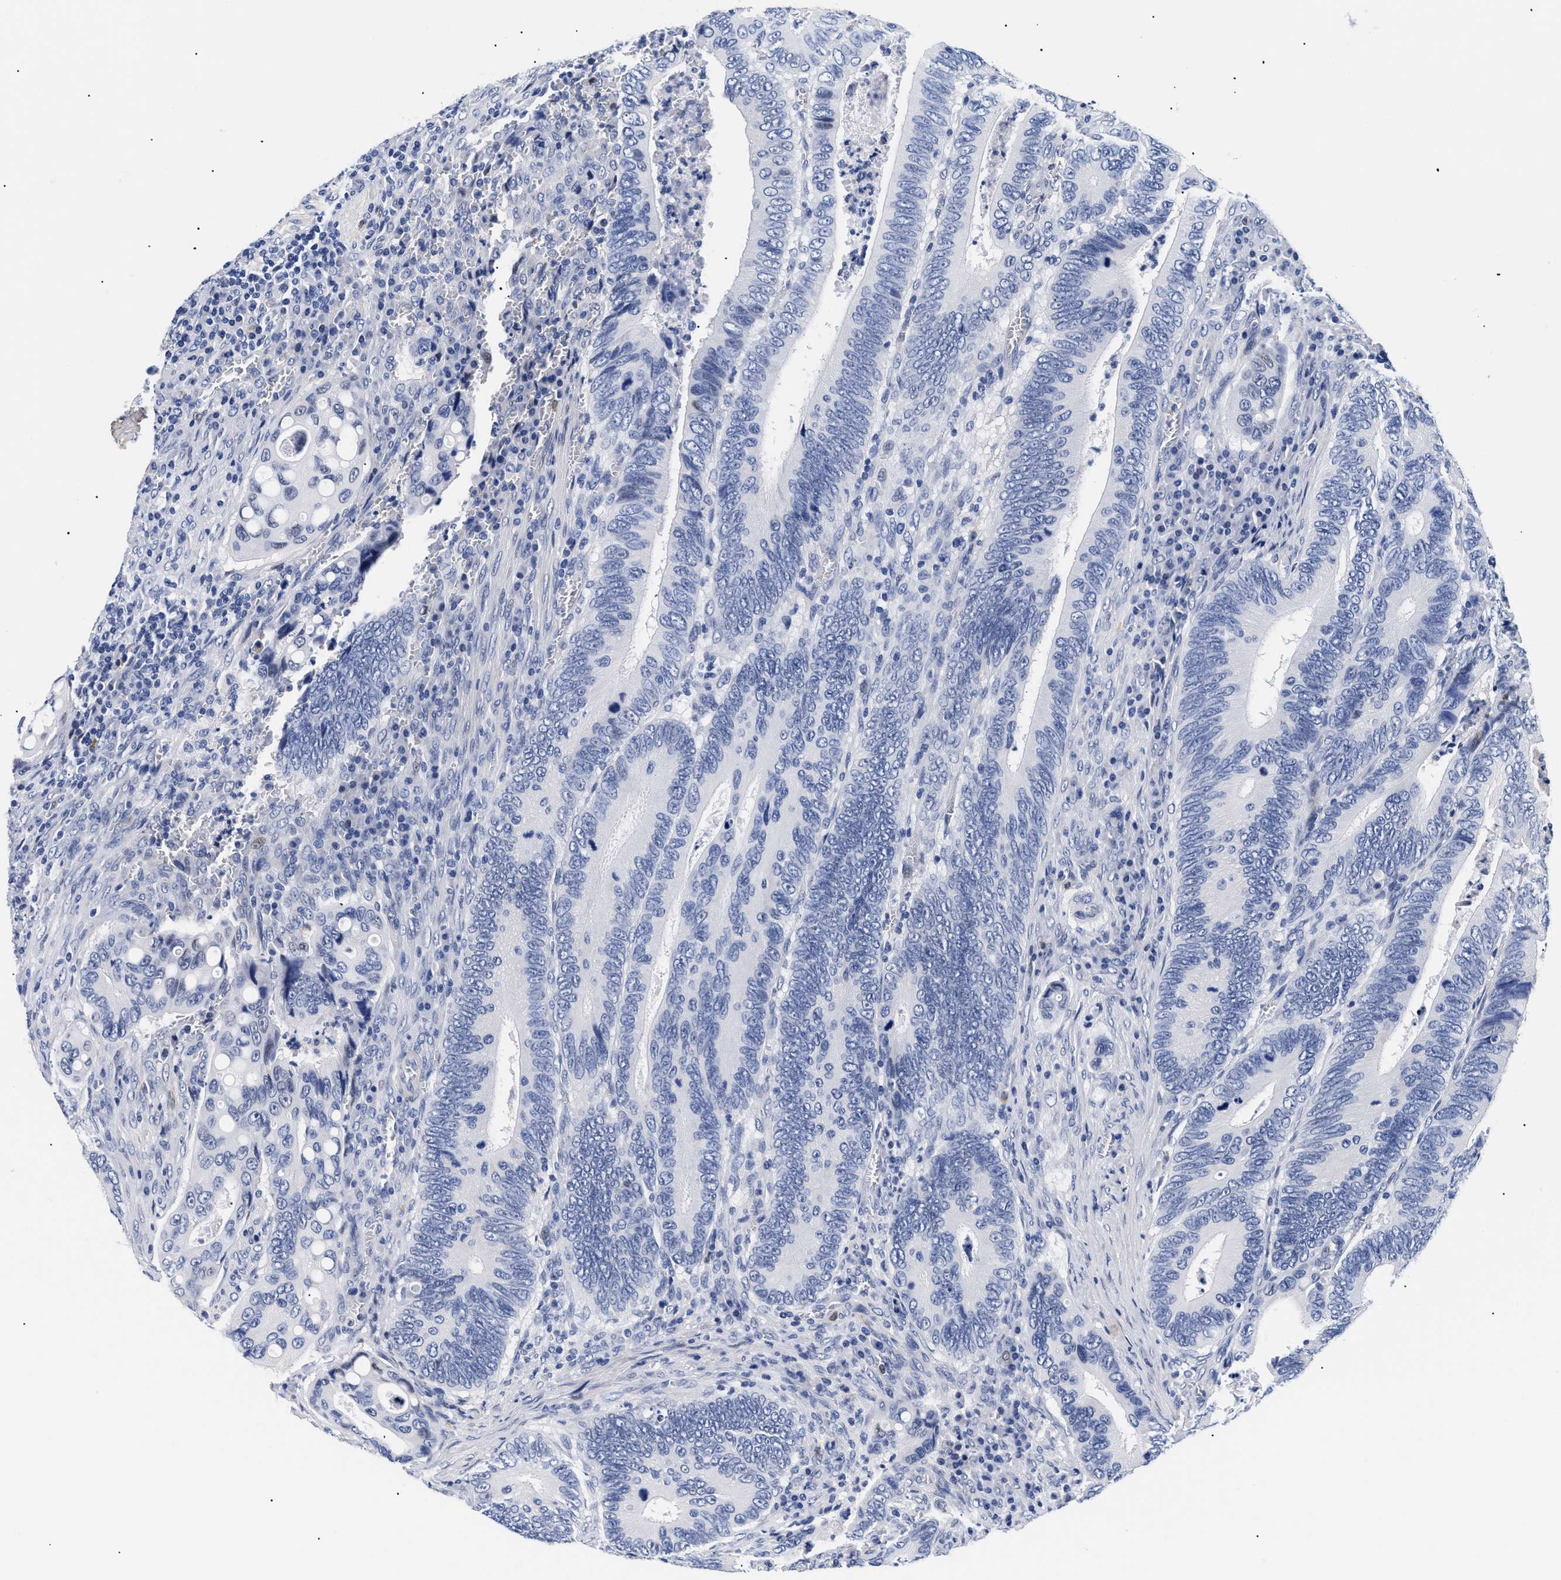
{"staining": {"intensity": "negative", "quantity": "none", "location": "none"}, "tissue": "colorectal cancer", "cell_type": "Tumor cells", "image_type": "cancer", "snomed": [{"axis": "morphology", "description": "Inflammation, NOS"}, {"axis": "morphology", "description": "Adenocarcinoma, NOS"}, {"axis": "topography", "description": "Colon"}], "caption": "High power microscopy micrograph of an immunohistochemistry (IHC) image of adenocarcinoma (colorectal), revealing no significant expression in tumor cells. The staining is performed using DAB (3,3'-diaminobenzidine) brown chromogen with nuclei counter-stained in using hematoxylin.", "gene": "SHD", "patient": {"sex": "male", "age": 72}}